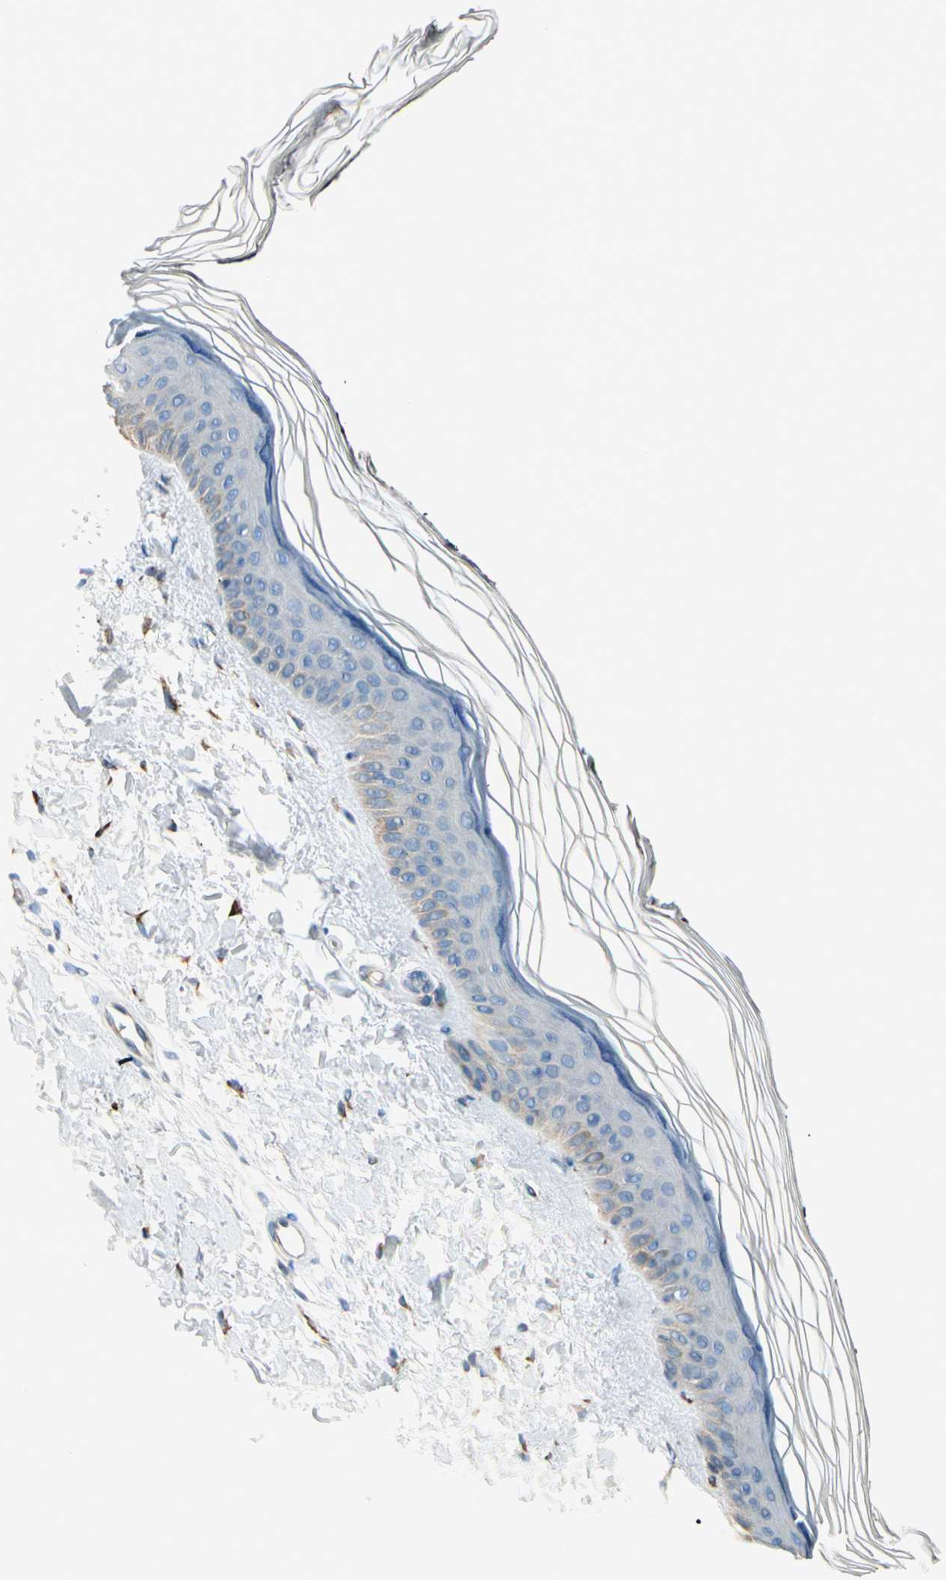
{"staining": {"intensity": "negative", "quantity": "none", "location": "none"}, "tissue": "skin", "cell_type": "Fibroblasts", "image_type": "normal", "snomed": [{"axis": "morphology", "description": "Normal tissue, NOS"}, {"axis": "topography", "description": "Skin"}], "caption": "This histopathology image is of benign skin stained with immunohistochemistry (IHC) to label a protein in brown with the nuclei are counter-stained blue. There is no staining in fibroblasts.", "gene": "FKBP7", "patient": {"sex": "male", "age": 26}}